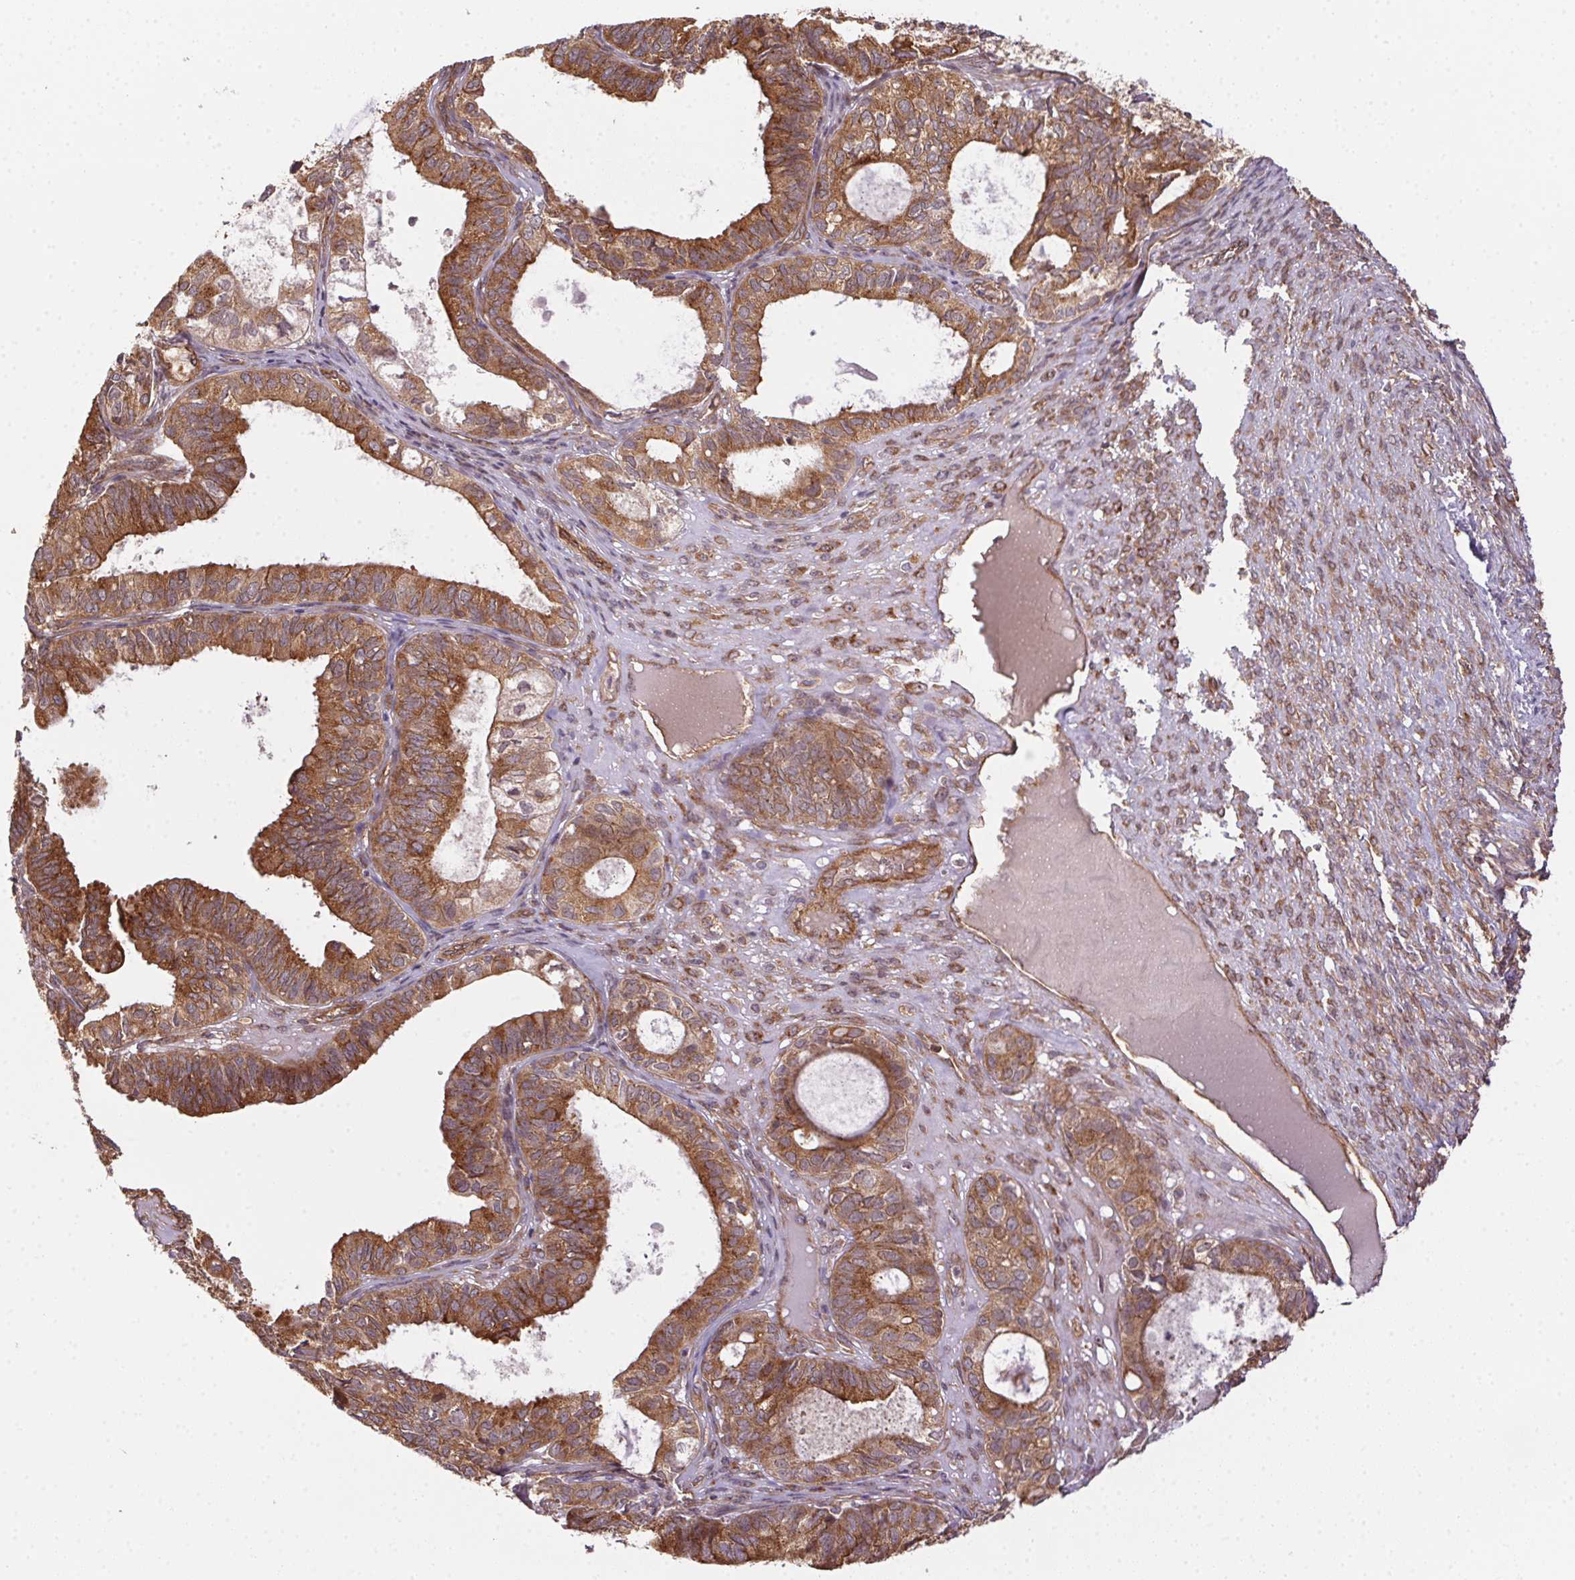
{"staining": {"intensity": "moderate", "quantity": ">75%", "location": "cytoplasmic/membranous"}, "tissue": "ovarian cancer", "cell_type": "Tumor cells", "image_type": "cancer", "snomed": [{"axis": "morphology", "description": "Carcinoma, endometroid"}, {"axis": "topography", "description": "Ovary"}], "caption": "A histopathology image of ovarian endometroid carcinoma stained for a protein shows moderate cytoplasmic/membranous brown staining in tumor cells.", "gene": "USE1", "patient": {"sex": "female", "age": 64}}